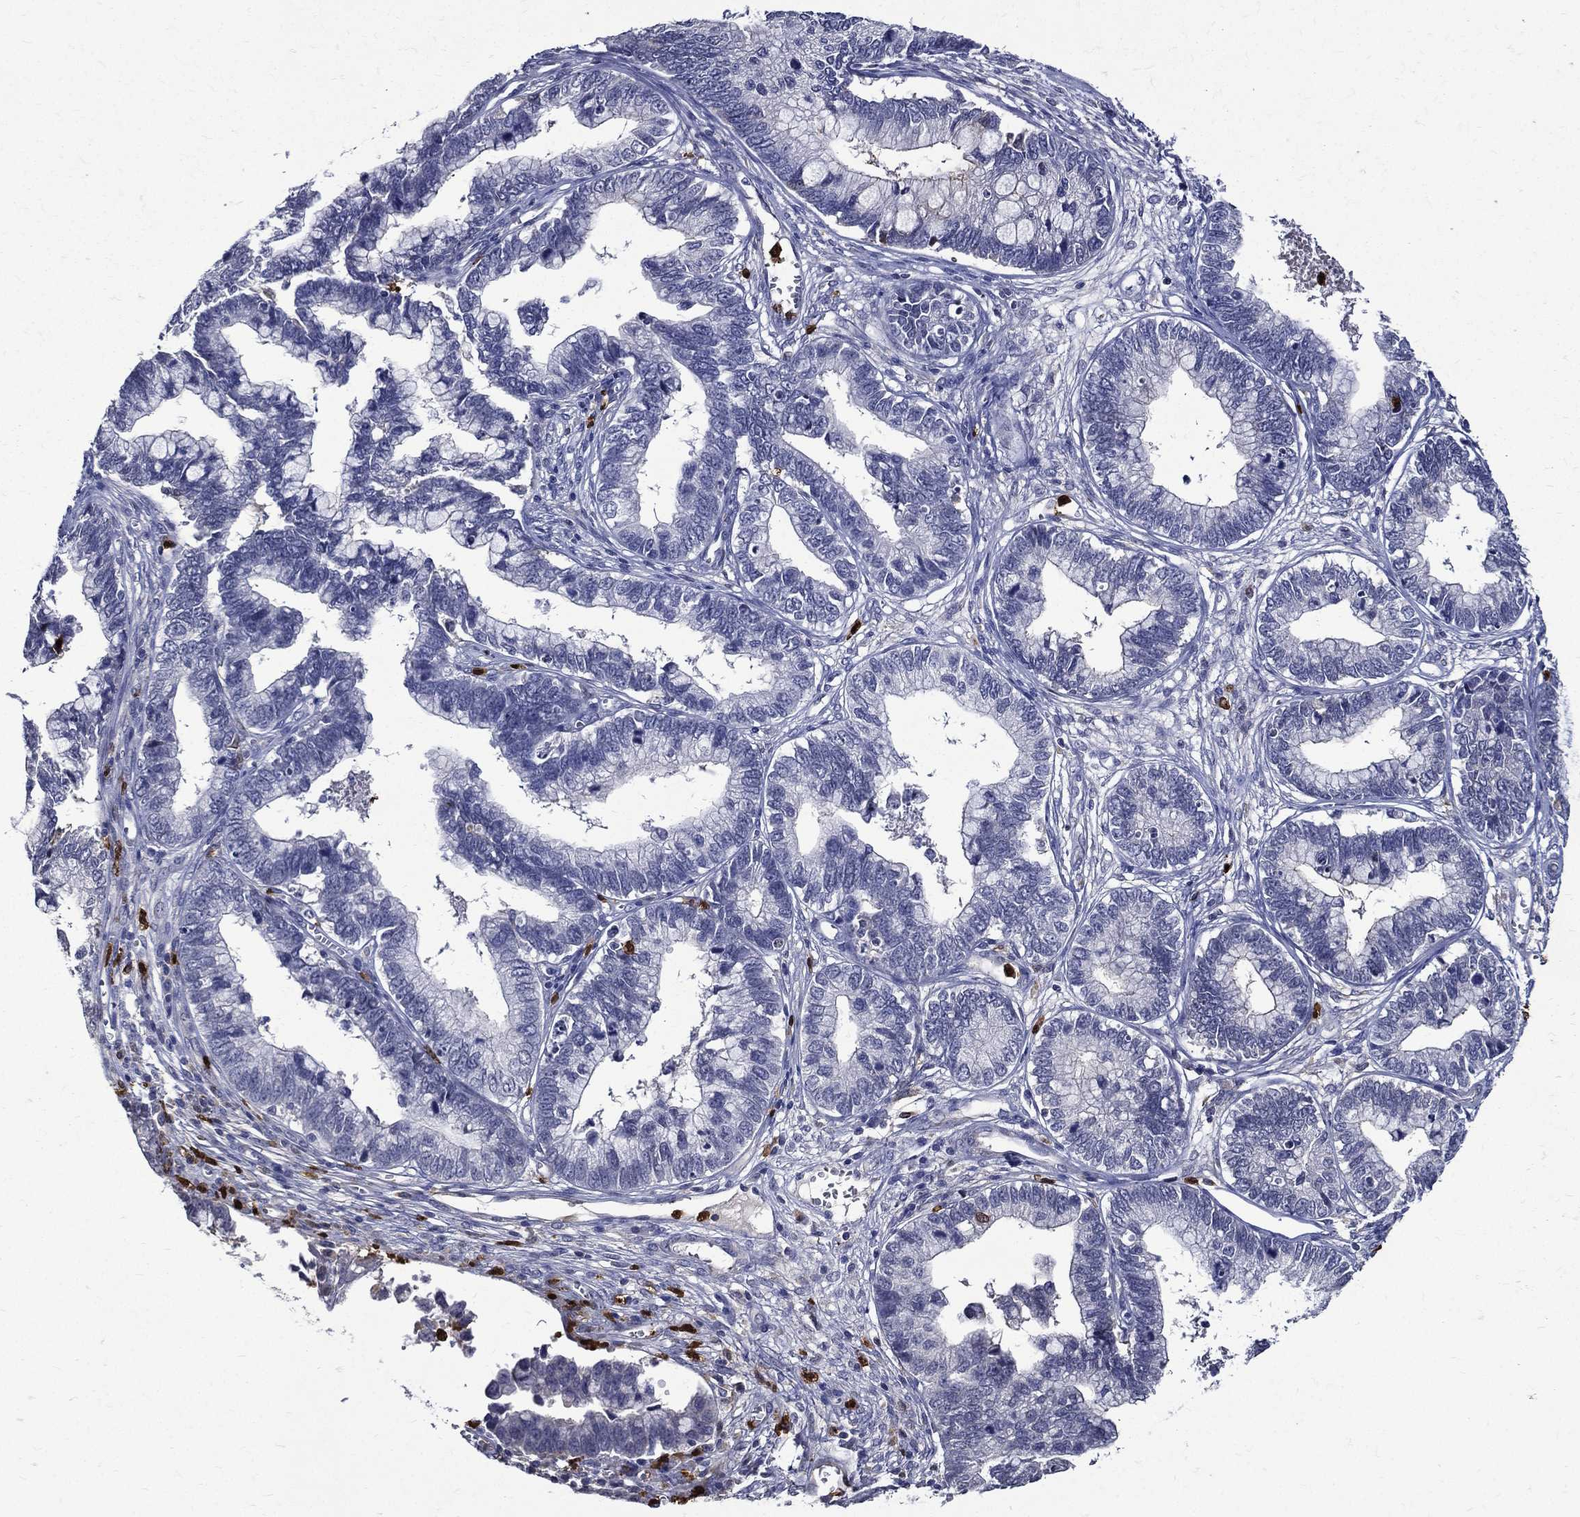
{"staining": {"intensity": "negative", "quantity": "none", "location": "none"}, "tissue": "cervical cancer", "cell_type": "Tumor cells", "image_type": "cancer", "snomed": [{"axis": "morphology", "description": "Adenocarcinoma, NOS"}, {"axis": "topography", "description": "Cervix"}], "caption": "A high-resolution image shows immunohistochemistry staining of adenocarcinoma (cervical), which displays no significant expression in tumor cells.", "gene": "GPR171", "patient": {"sex": "female", "age": 44}}